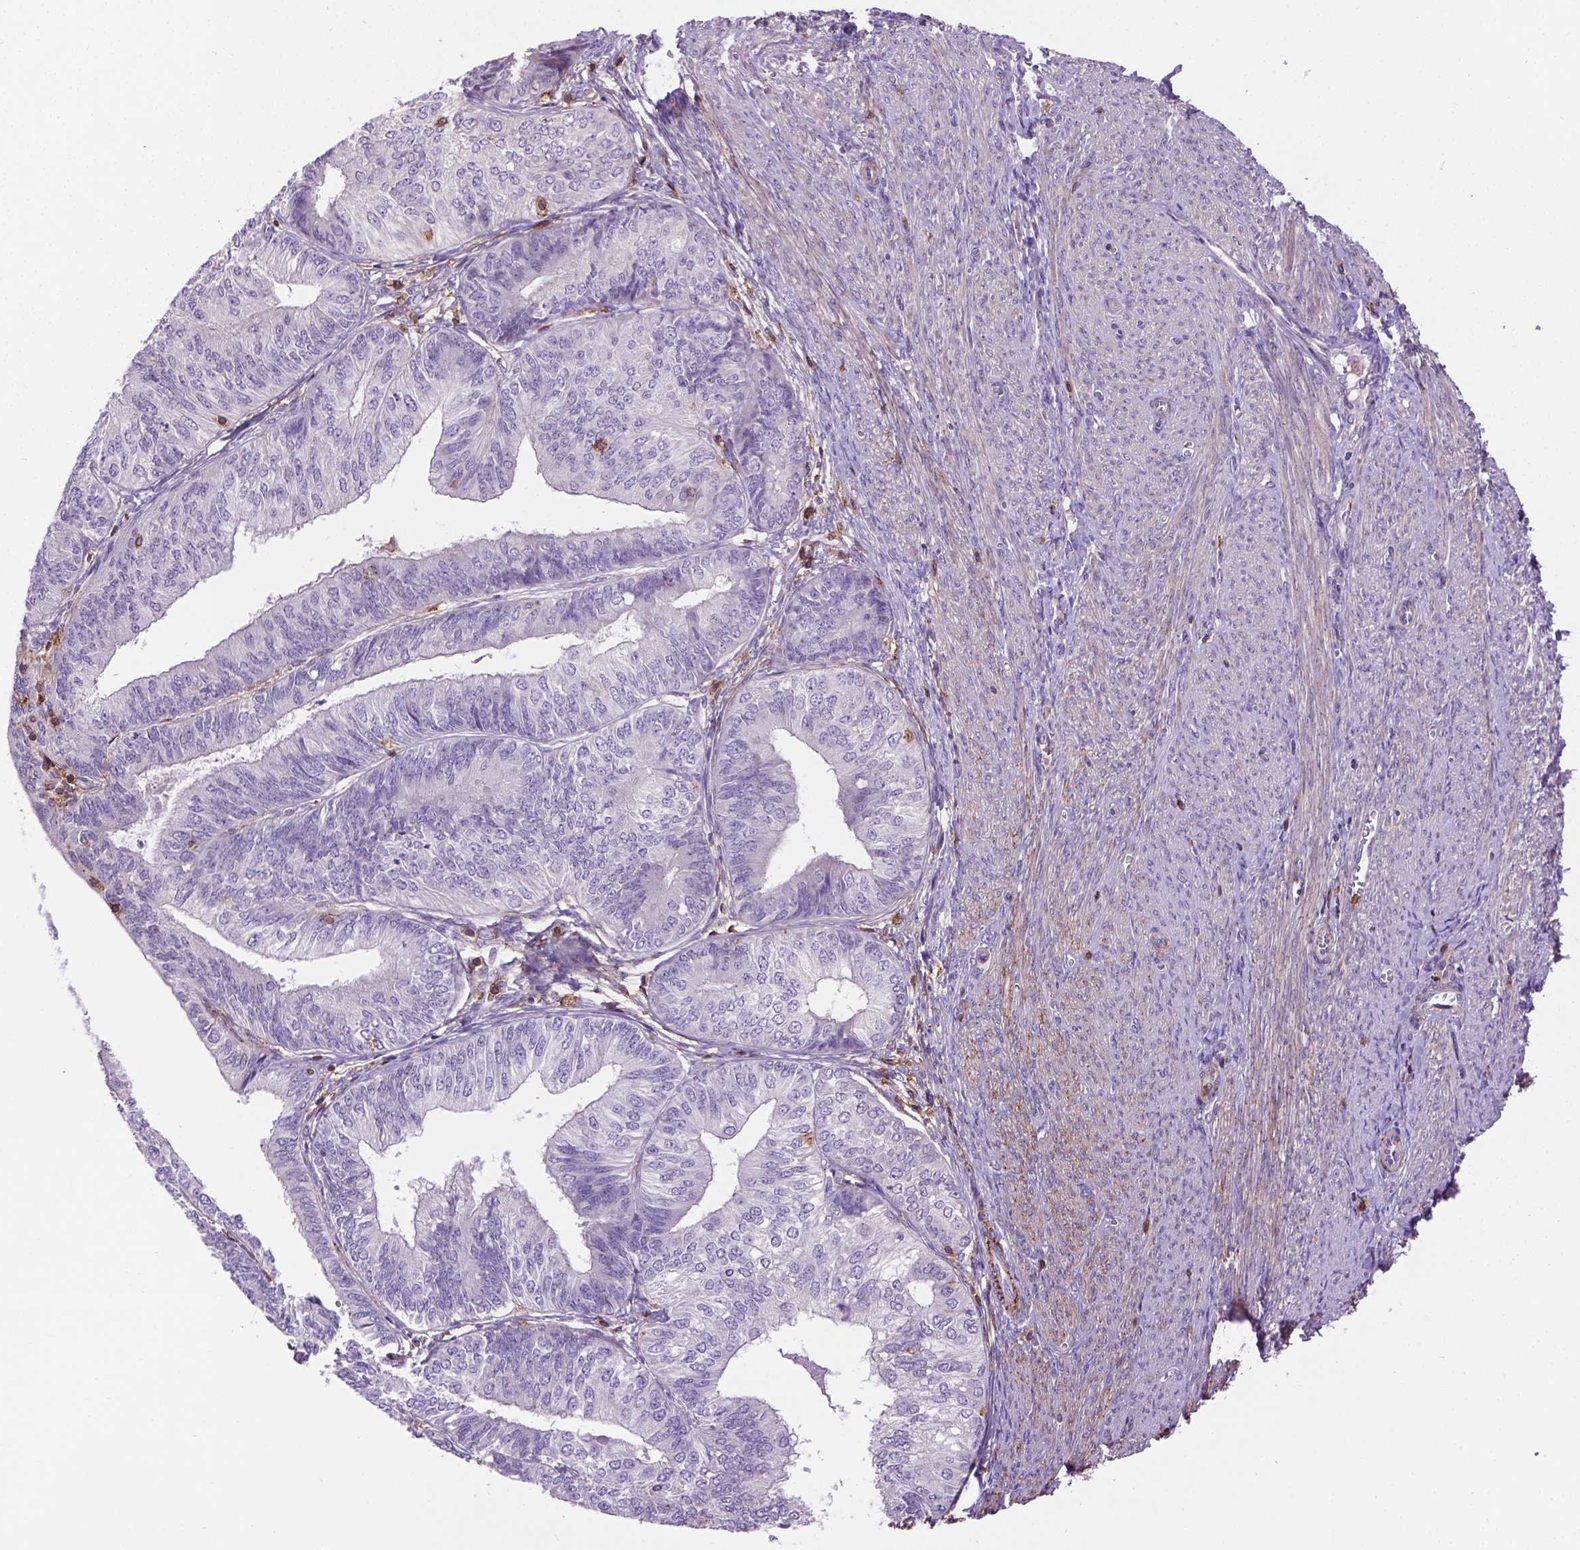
{"staining": {"intensity": "negative", "quantity": "none", "location": "none"}, "tissue": "endometrial cancer", "cell_type": "Tumor cells", "image_type": "cancer", "snomed": [{"axis": "morphology", "description": "Adenocarcinoma, NOS"}, {"axis": "topography", "description": "Endometrium"}], "caption": "This is an IHC image of endometrial cancer. There is no staining in tumor cells.", "gene": "ACAD10", "patient": {"sex": "female", "age": 58}}